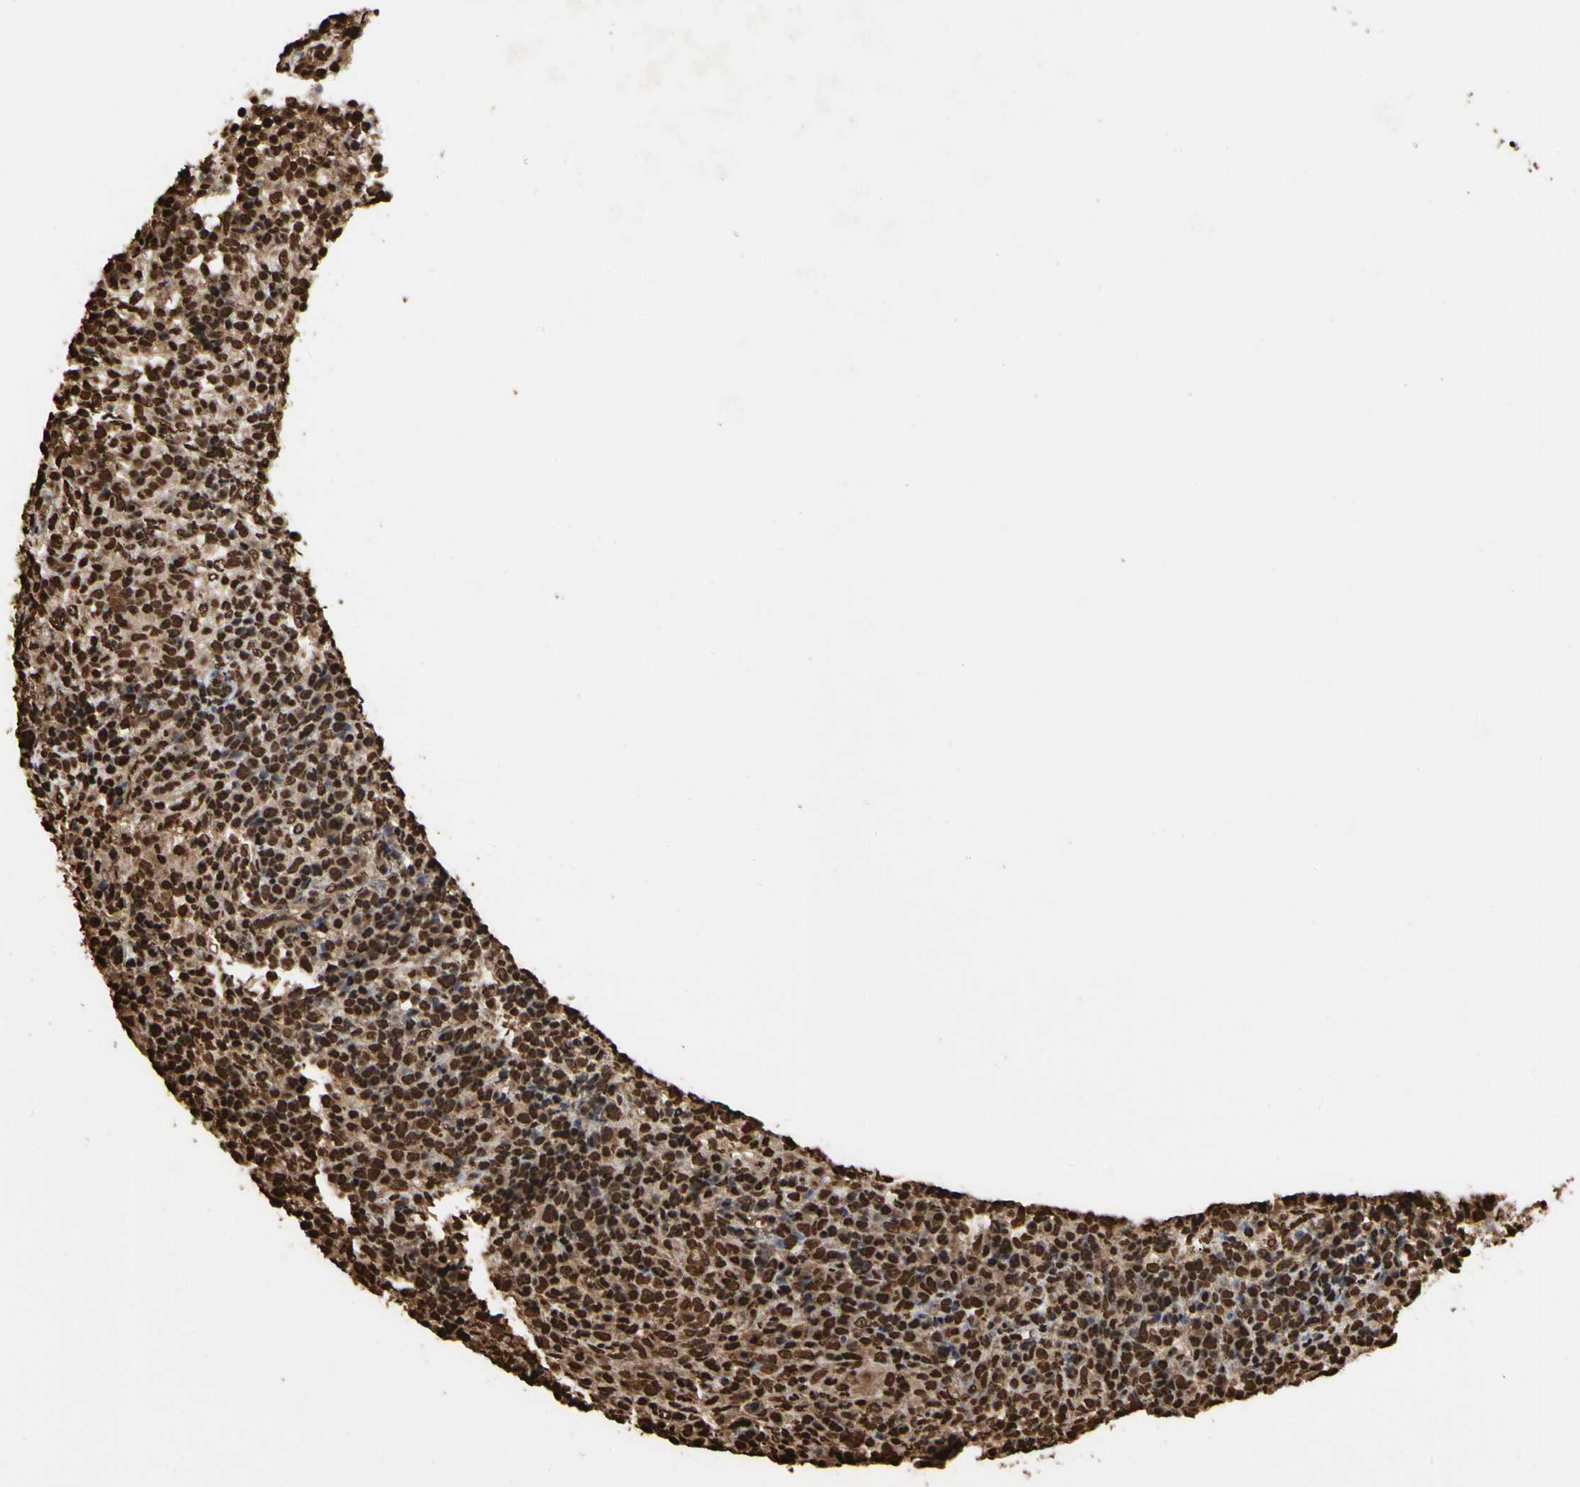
{"staining": {"intensity": "strong", "quantity": ">75%", "location": "cytoplasmic/membranous,nuclear"}, "tissue": "lymphoma", "cell_type": "Tumor cells", "image_type": "cancer", "snomed": [{"axis": "morphology", "description": "Malignant lymphoma, non-Hodgkin's type, High grade"}, {"axis": "topography", "description": "Lymph node"}], "caption": "Lymphoma tissue reveals strong cytoplasmic/membranous and nuclear staining in about >75% of tumor cells, visualized by immunohistochemistry.", "gene": "HNRNPK", "patient": {"sex": "female", "age": 76}}